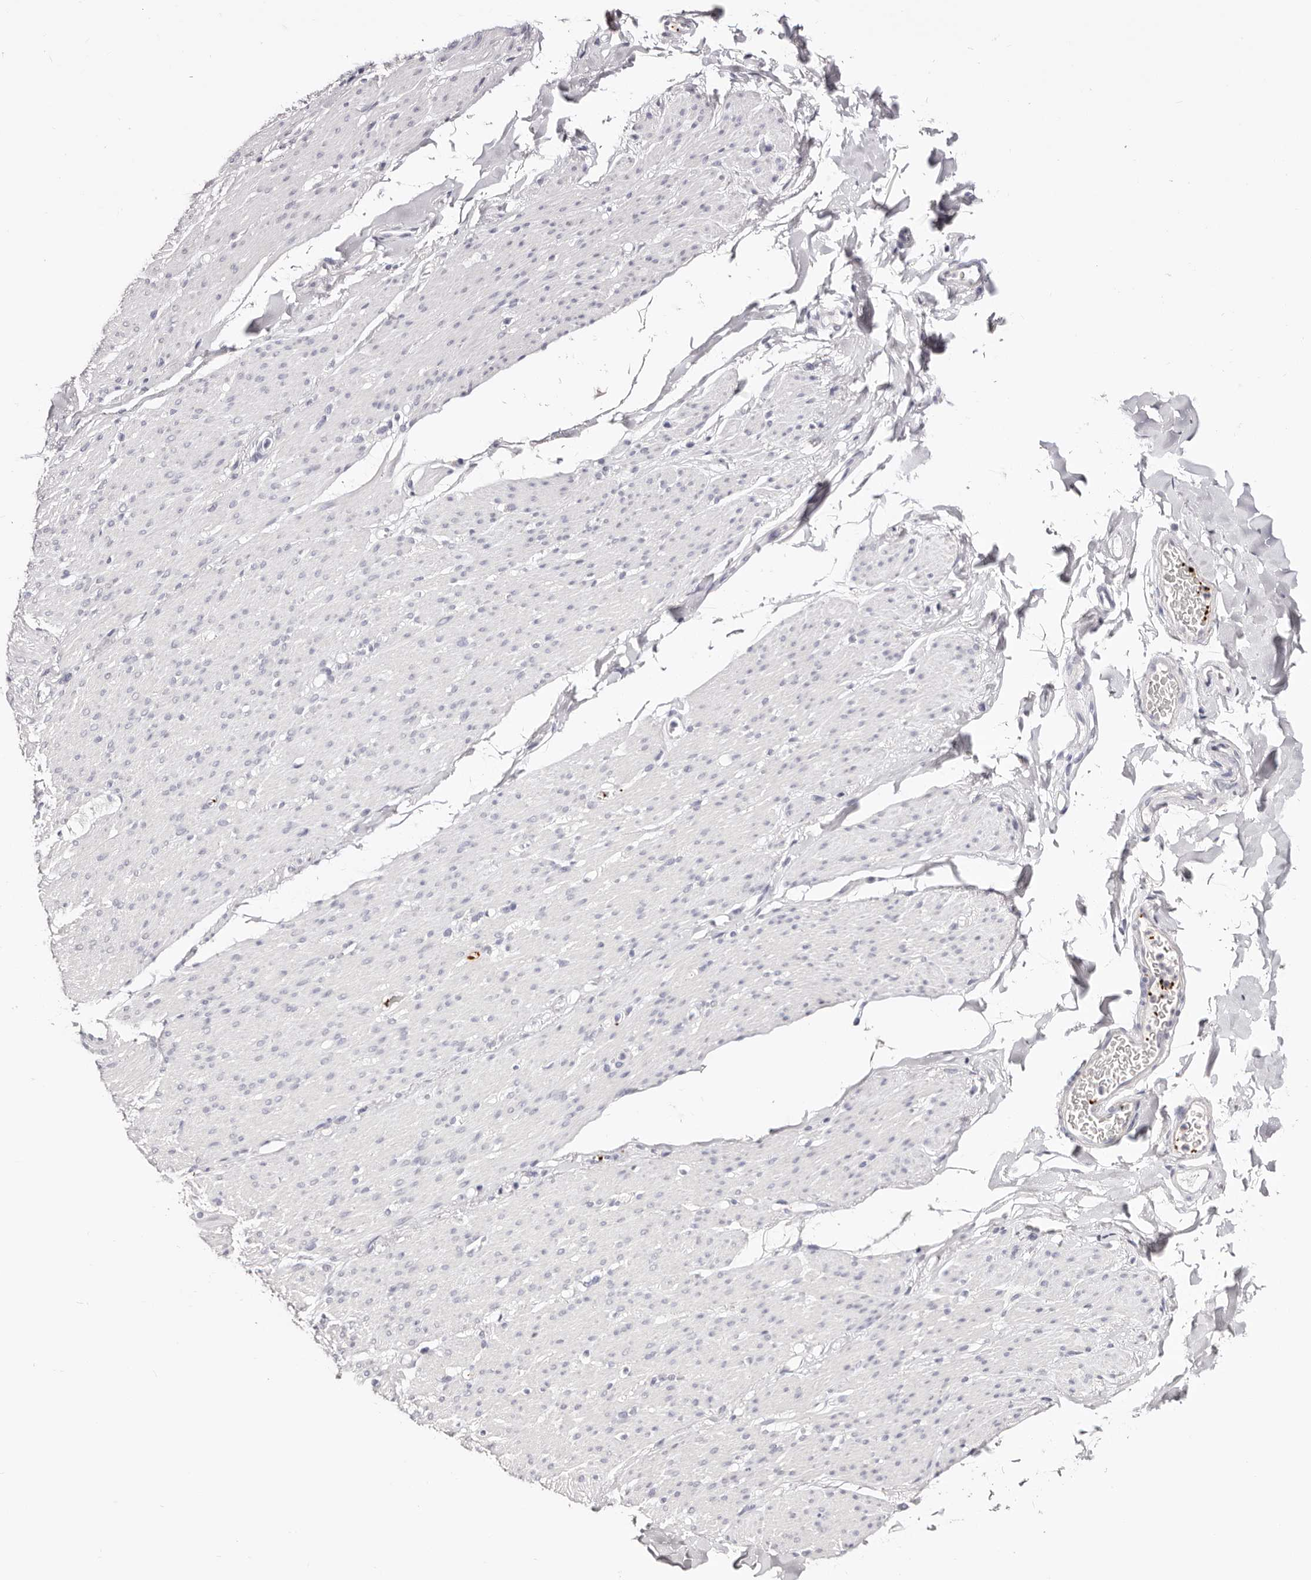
{"staining": {"intensity": "negative", "quantity": "none", "location": "none"}, "tissue": "smooth muscle", "cell_type": "Smooth muscle cells", "image_type": "normal", "snomed": [{"axis": "morphology", "description": "Normal tissue, NOS"}, {"axis": "topography", "description": "Colon"}, {"axis": "topography", "description": "Peripheral nerve tissue"}], "caption": "Unremarkable smooth muscle was stained to show a protein in brown. There is no significant staining in smooth muscle cells. The staining is performed using DAB (3,3'-diaminobenzidine) brown chromogen with nuclei counter-stained in using hematoxylin.", "gene": "PF4", "patient": {"sex": "female", "age": 61}}